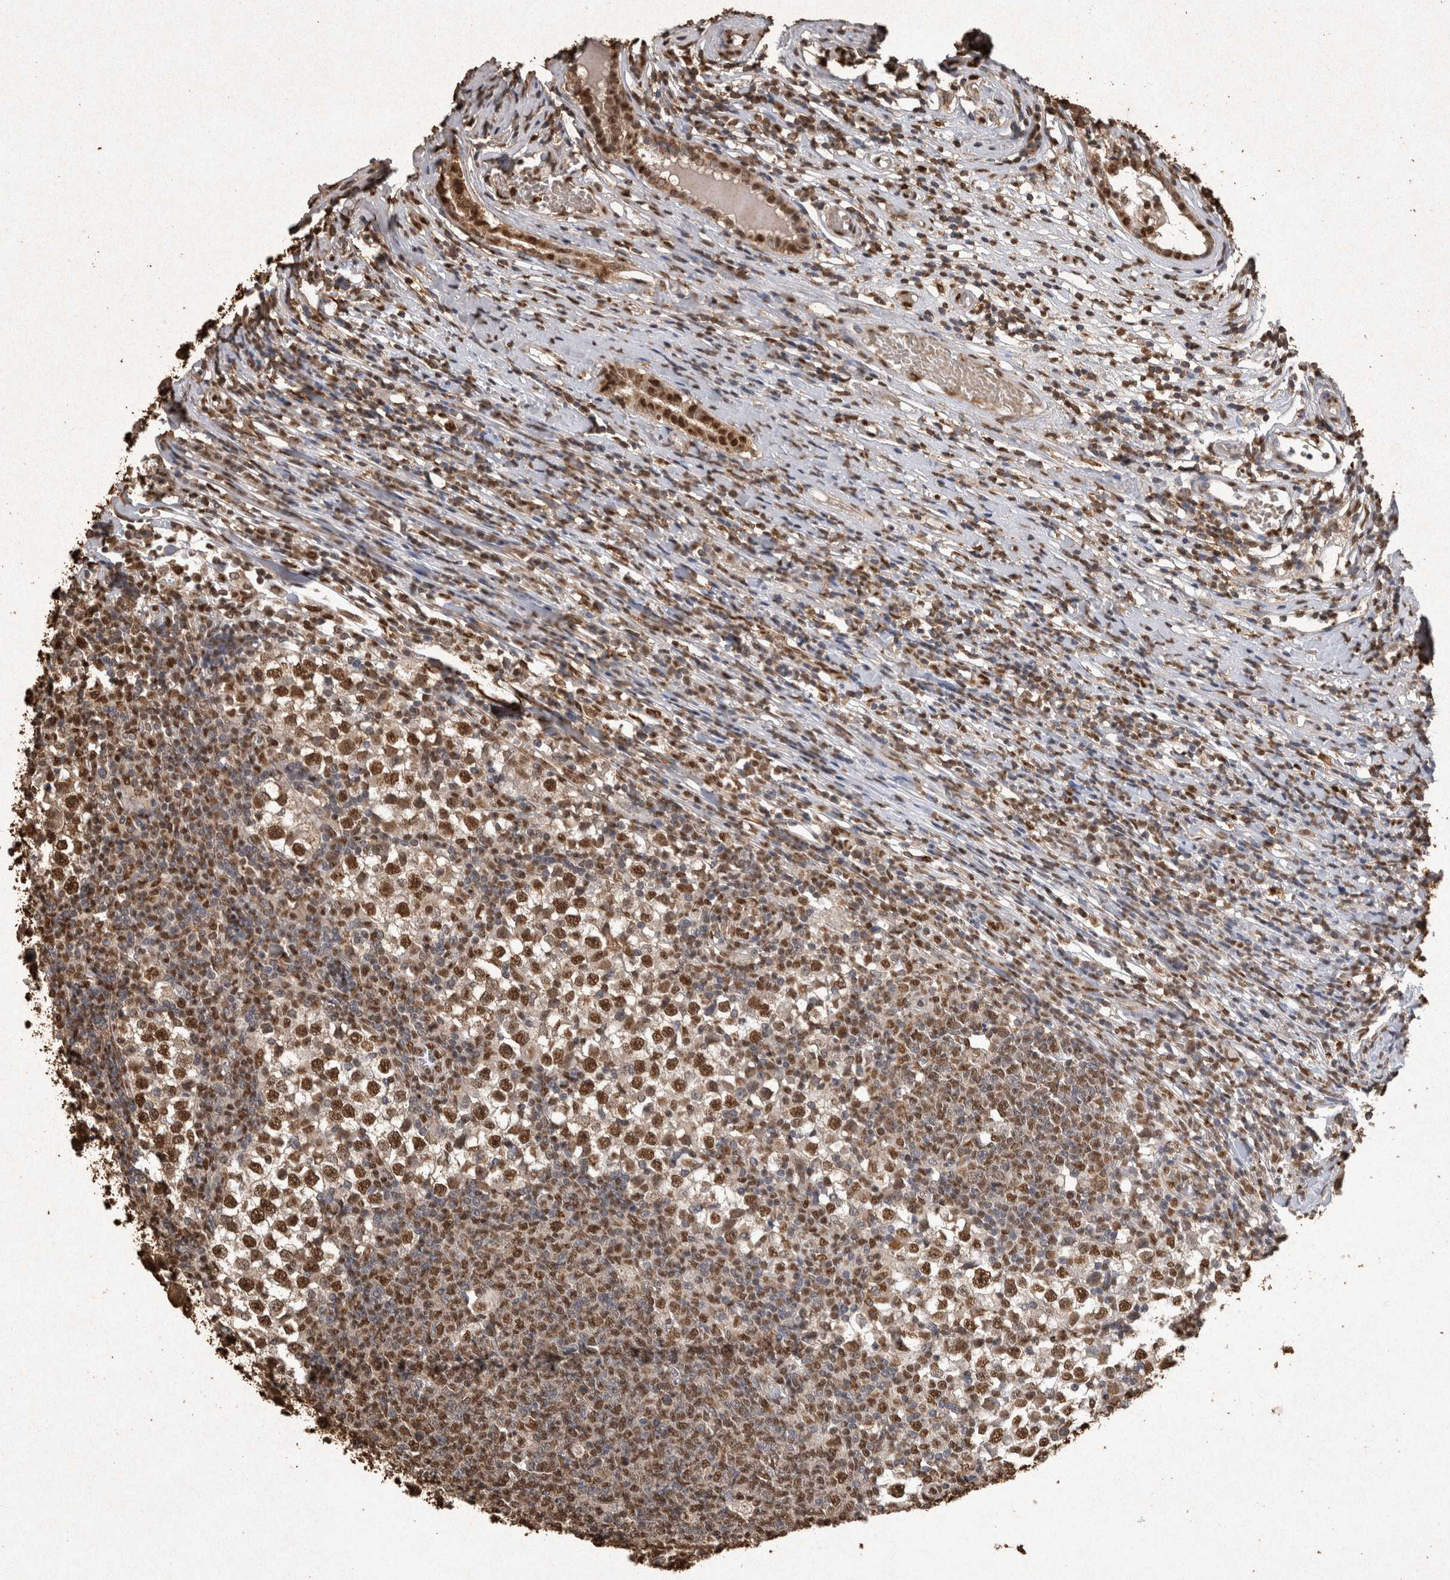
{"staining": {"intensity": "strong", "quantity": ">75%", "location": "nuclear"}, "tissue": "testis cancer", "cell_type": "Tumor cells", "image_type": "cancer", "snomed": [{"axis": "morphology", "description": "Seminoma, NOS"}, {"axis": "topography", "description": "Testis"}], "caption": "Immunohistochemical staining of human testis cancer (seminoma) exhibits strong nuclear protein staining in about >75% of tumor cells.", "gene": "OAS2", "patient": {"sex": "male", "age": 65}}